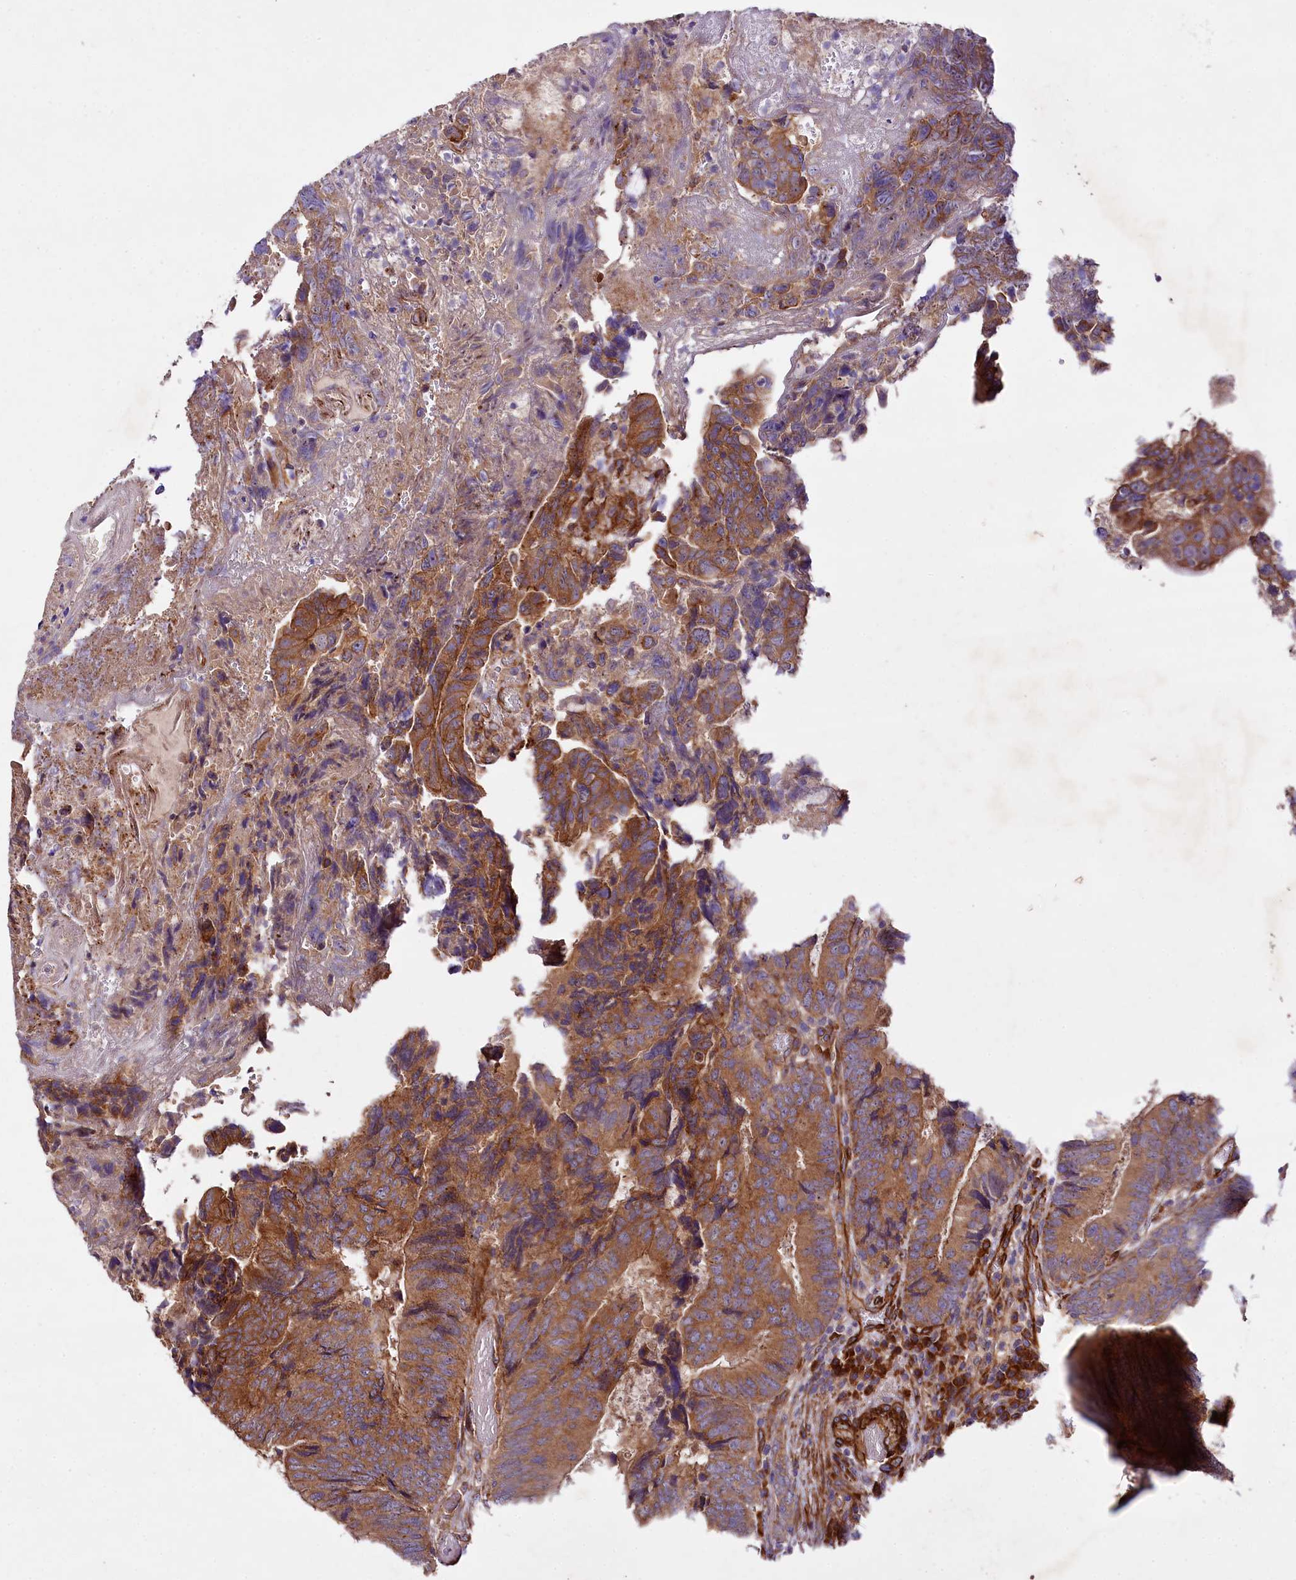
{"staining": {"intensity": "moderate", "quantity": ">75%", "location": "cytoplasmic/membranous"}, "tissue": "colorectal cancer", "cell_type": "Tumor cells", "image_type": "cancer", "snomed": [{"axis": "morphology", "description": "Adenocarcinoma, NOS"}, {"axis": "topography", "description": "Colon"}], "caption": "The histopathology image shows immunohistochemical staining of colorectal cancer (adenocarcinoma). There is moderate cytoplasmic/membranous expression is present in approximately >75% of tumor cells.", "gene": "SPATS2", "patient": {"sex": "female", "age": 67}}